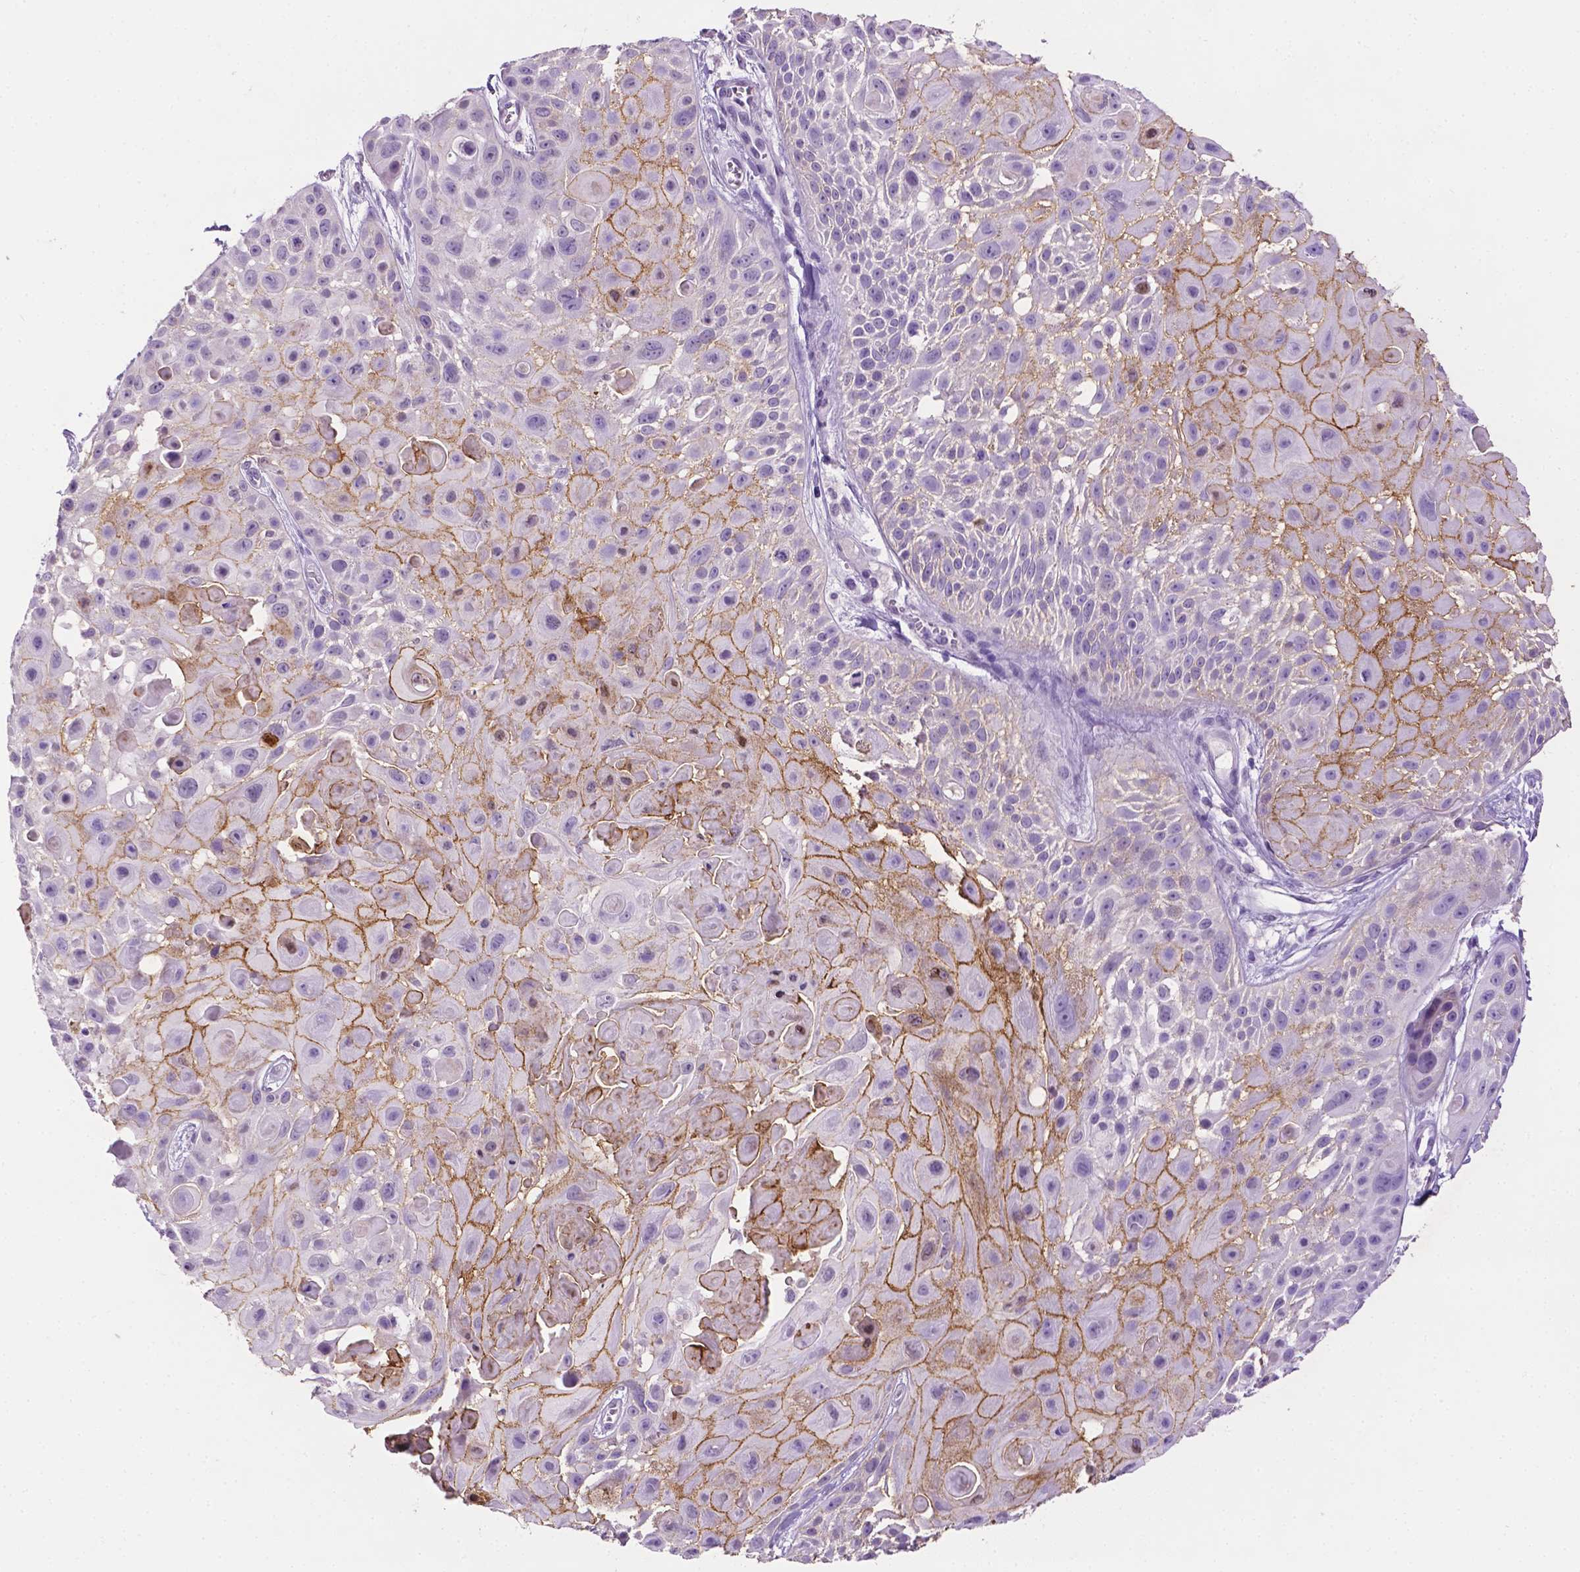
{"staining": {"intensity": "moderate", "quantity": "25%-75%", "location": "cytoplasmic/membranous"}, "tissue": "skin cancer", "cell_type": "Tumor cells", "image_type": "cancer", "snomed": [{"axis": "morphology", "description": "Squamous cell carcinoma, NOS"}, {"axis": "topography", "description": "Skin"}, {"axis": "topography", "description": "Anal"}], "caption": "Tumor cells show medium levels of moderate cytoplasmic/membranous positivity in approximately 25%-75% of cells in squamous cell carcinoma (skin).", "gene": "TACSTD2", "patient": {"sex": "female", "age": 75}}